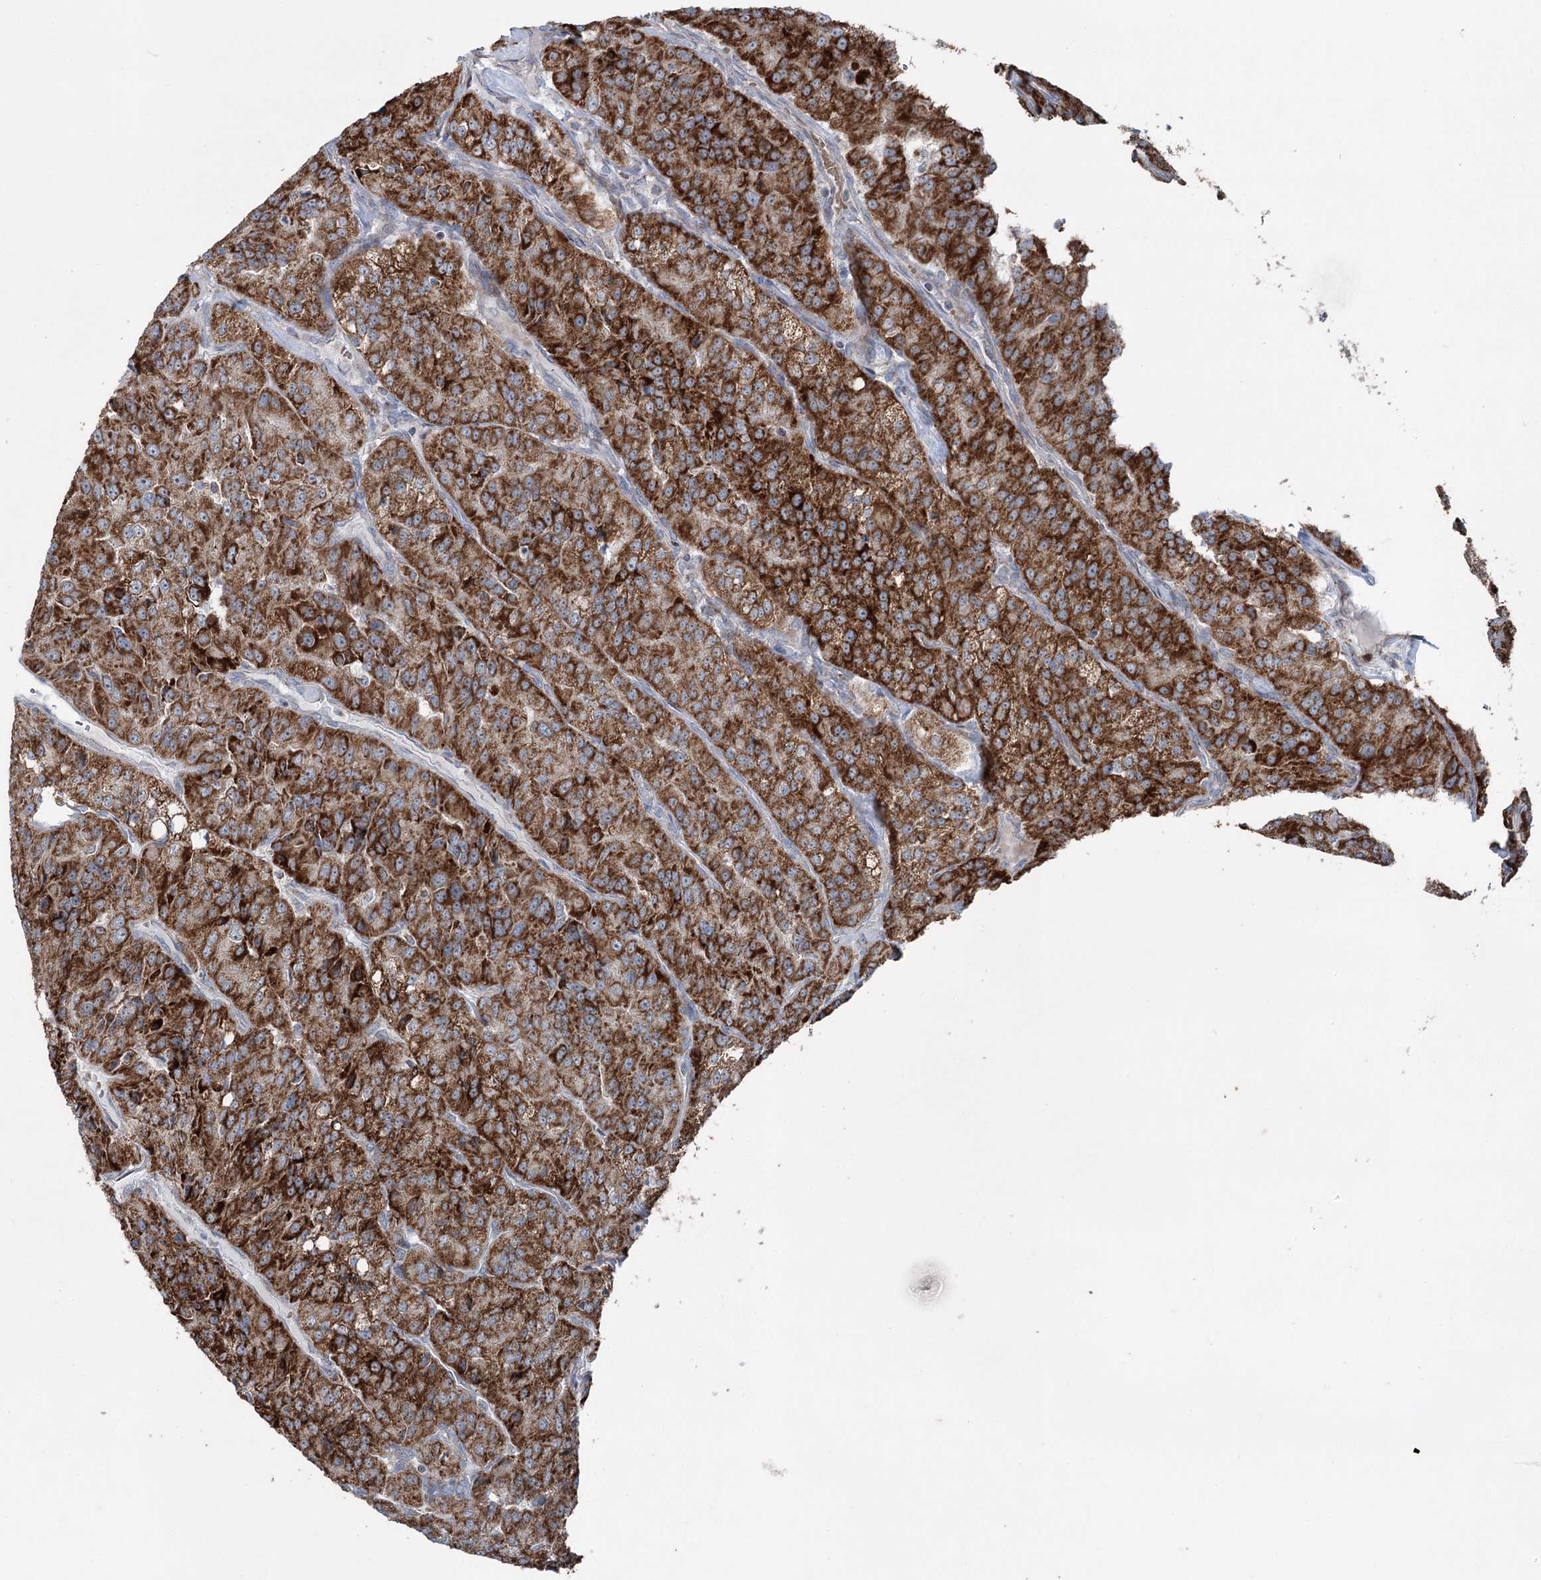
{"staining": {"intensity": "strong", "quantity": ">75%", "location": "cytoplasmic/membranous"}, "tissue": "renal cancer", "cell_type": "Tumor cells", "image_type": "cancer", "snomed": [{"axis": "morphology", "description": "Adenocarcinoma, NOS"}, {"axis": "topography", "description": "Kidney"}], "caption": "Renal cancer (adenocarcinoma) stained with DAB immunohistochemistry displays high levels of strong cytoplasmic/membranous positivity in approximately >75% of tumor cells. (brown staining indicates protein expression, while blue staining denotes nuclei).", "gene": "UCN3", "patient": {"sex": "female", "age": 63}}